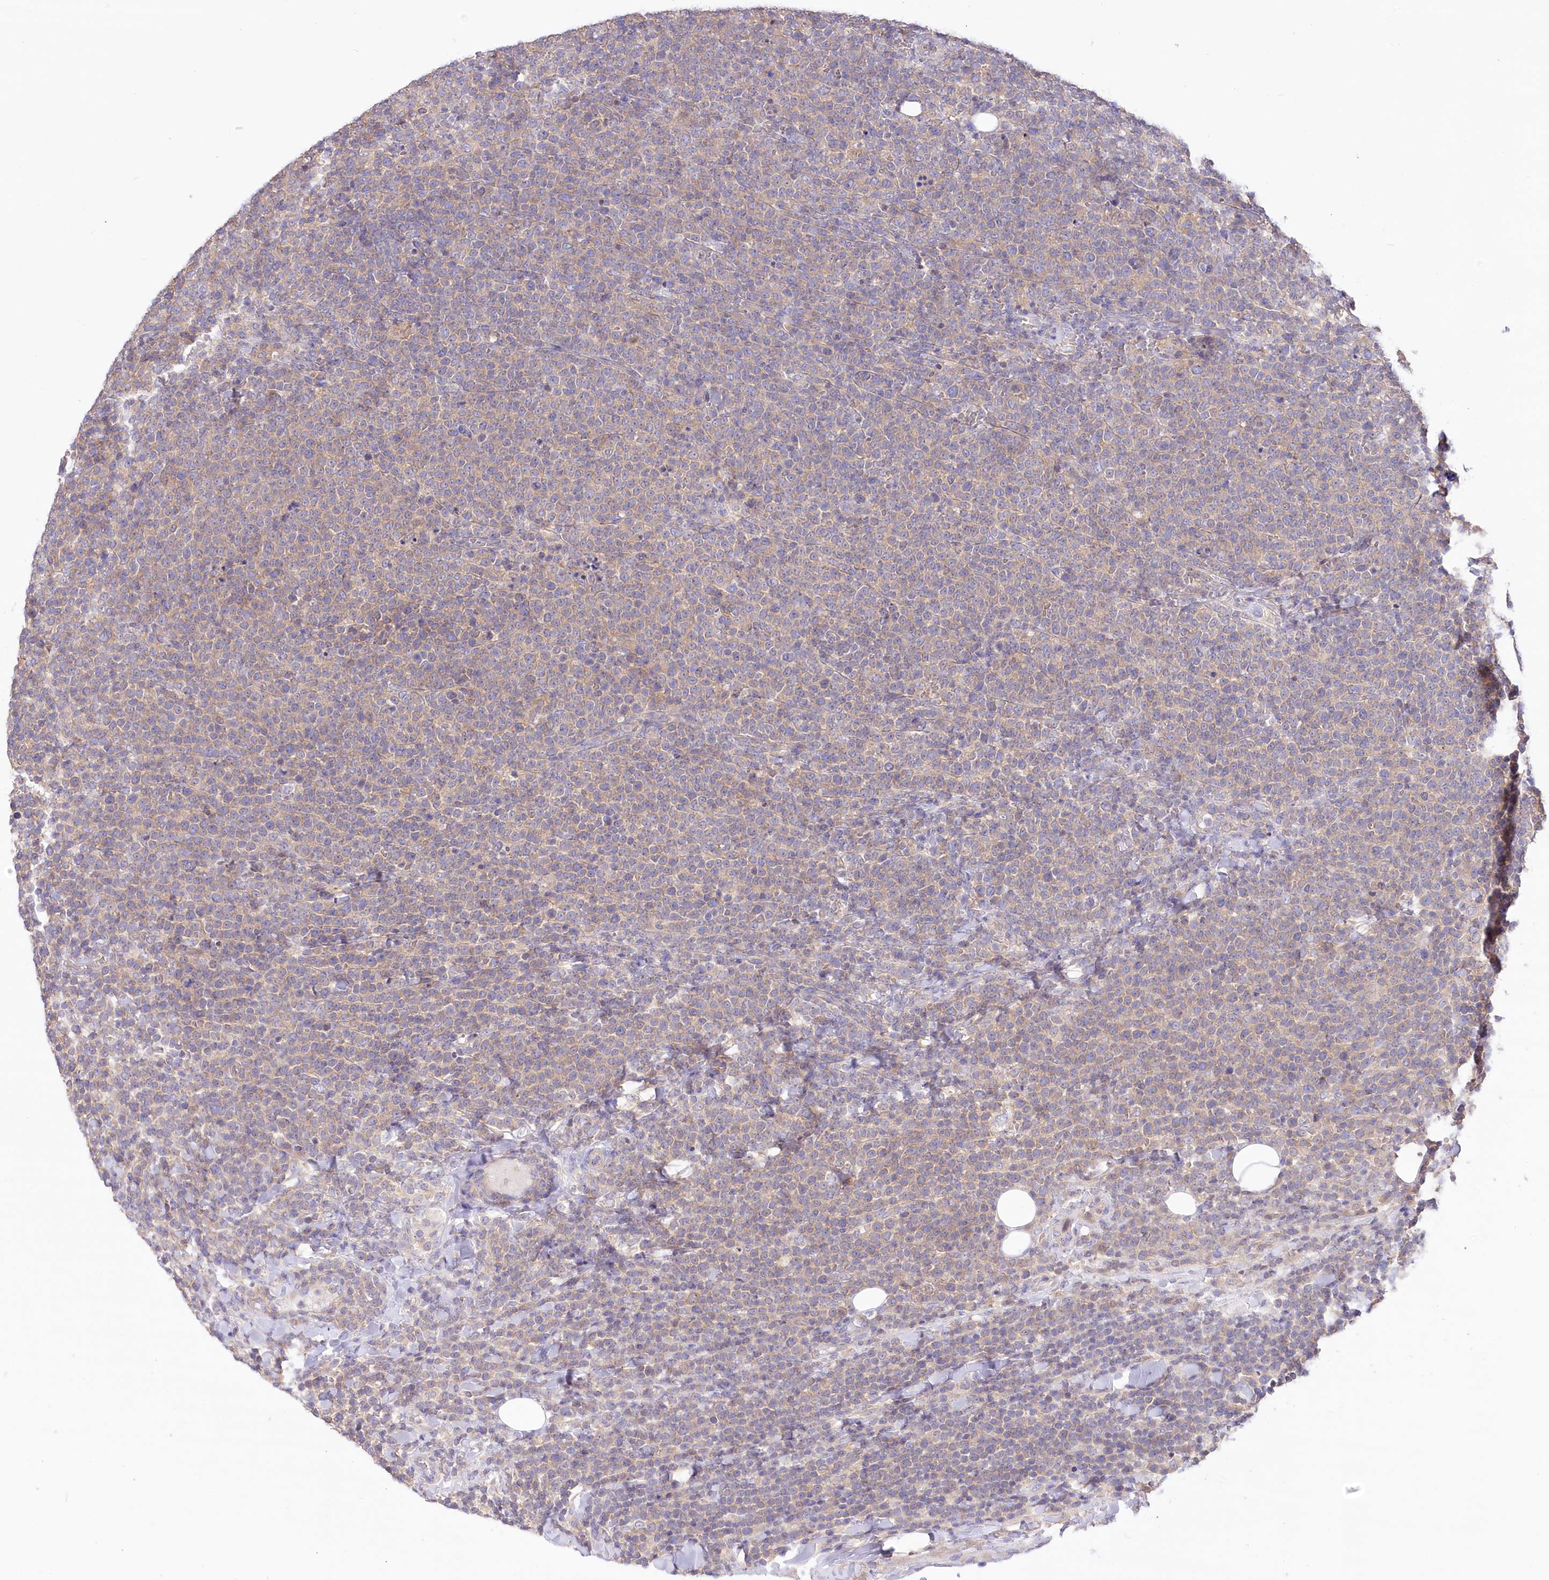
{"staining": {"intensity": "weak", "quantity": "25%-75%", "location": "cytoplasmic/membranous"}, "tissue": "lymphoma", "cell_type": "Tumor cells", "image_type": "cancer", "snomed": [{"axis": "morphology", "description": "Malignant lymphoma, non-Hodgkin's type, High grade"}, {"axis": "topography", "description": "Lymph node"}], "caption": "Immunohistochemical staining of lymphoma exhibits low levels of weak cytoplasmic/membranous staining in about 25%-75% of tumor cells.", "gene": "UMPS", "patient": {"sex": "male", "age": 61}}